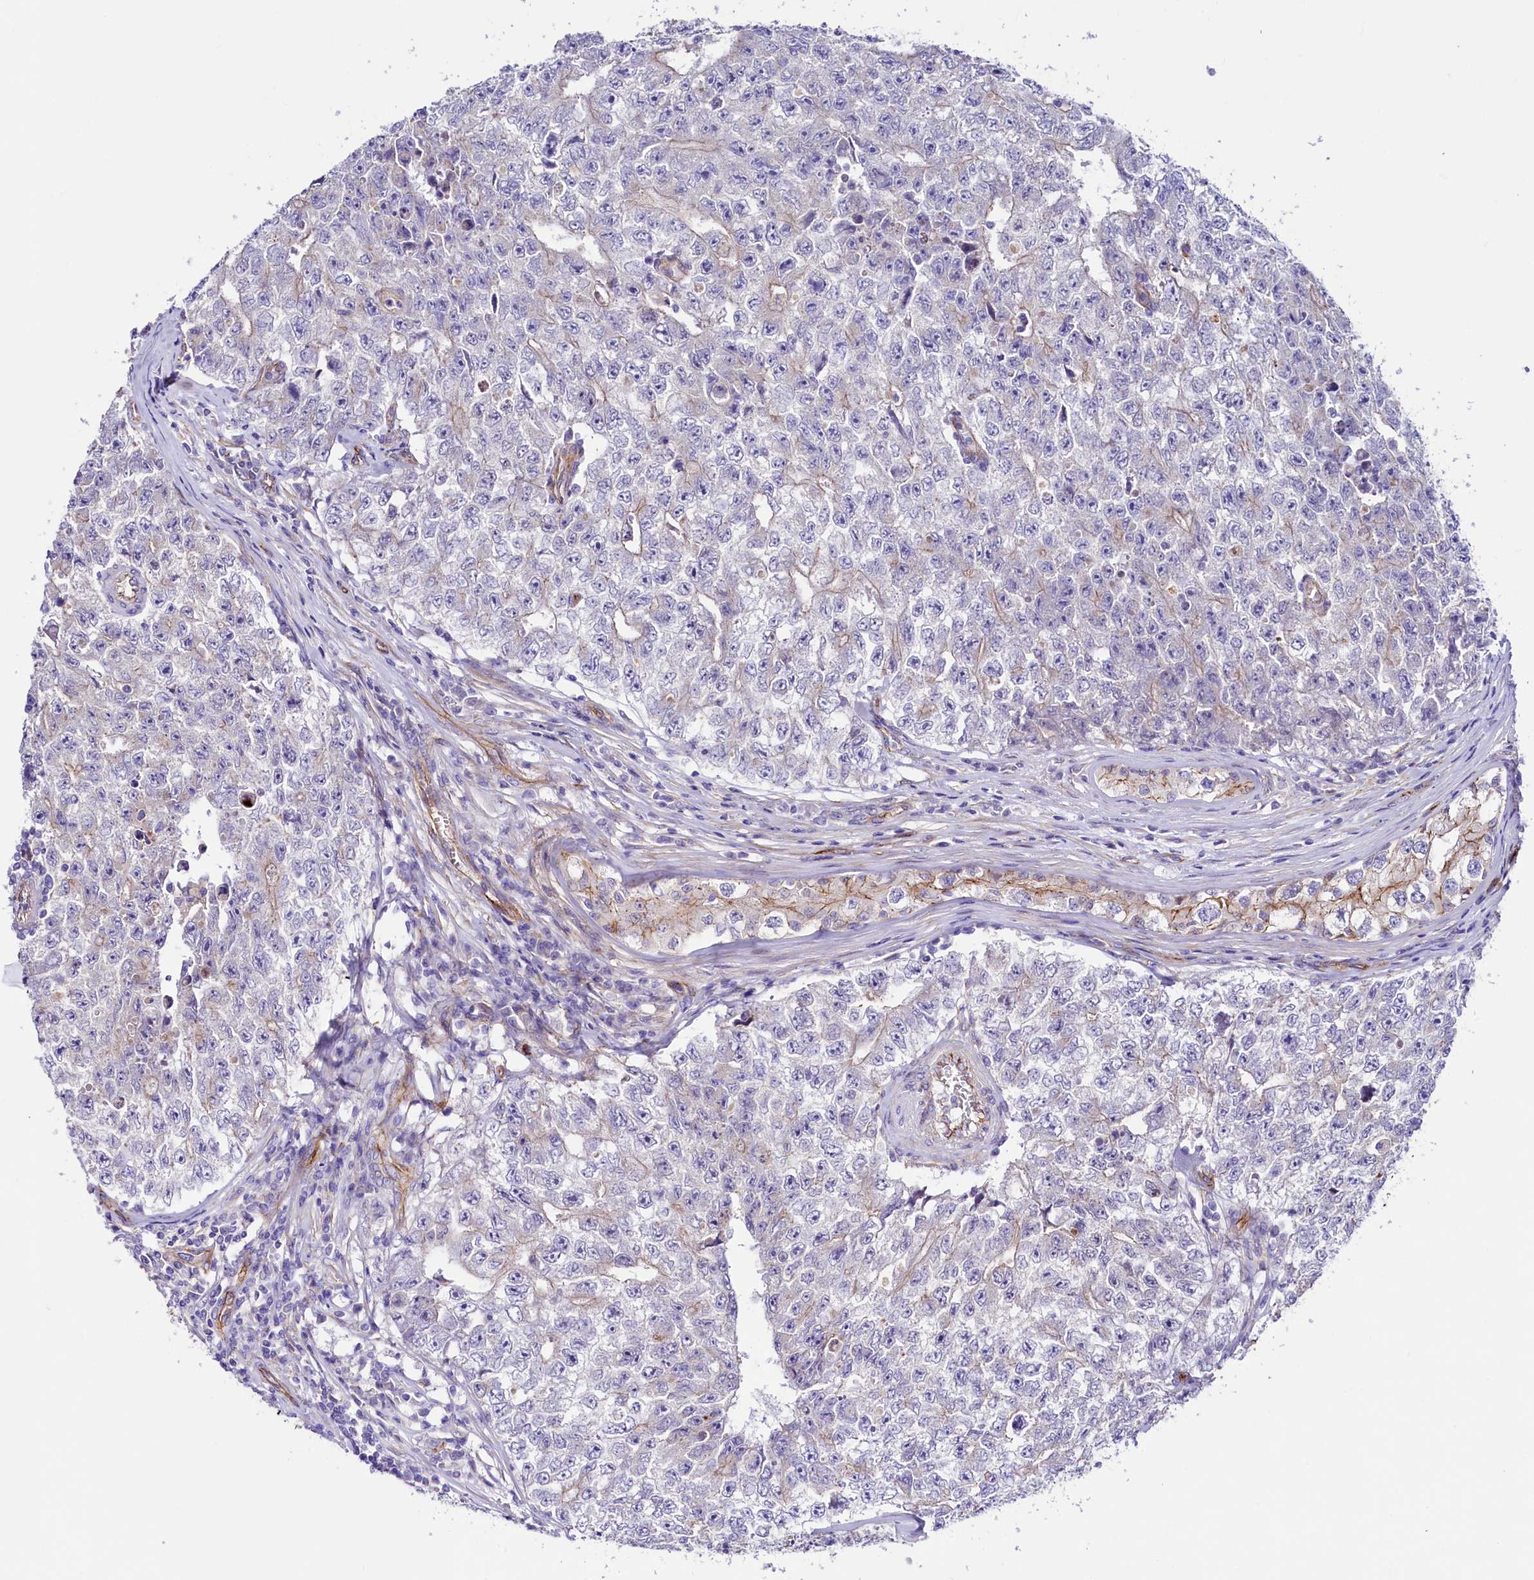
{"staining": {"intensity": "negative", "quantity": "none", "location": "none"}, "tissue": "testis cancer", "cell_type": "Tumor cells", "image_type": "cancer", "snomed": [{"axis": "morphology", "description": "Carcinoma, Embryonal, NOS"}, {"axis": "topography", "description": "Testis"}], "caption": "Immunohistochemical staining of testis embryonal carcinoma exhibits no significant positivity in tumor cells.", "gene": "SLF1", "patient": {"sex": "male", "age": 17}}